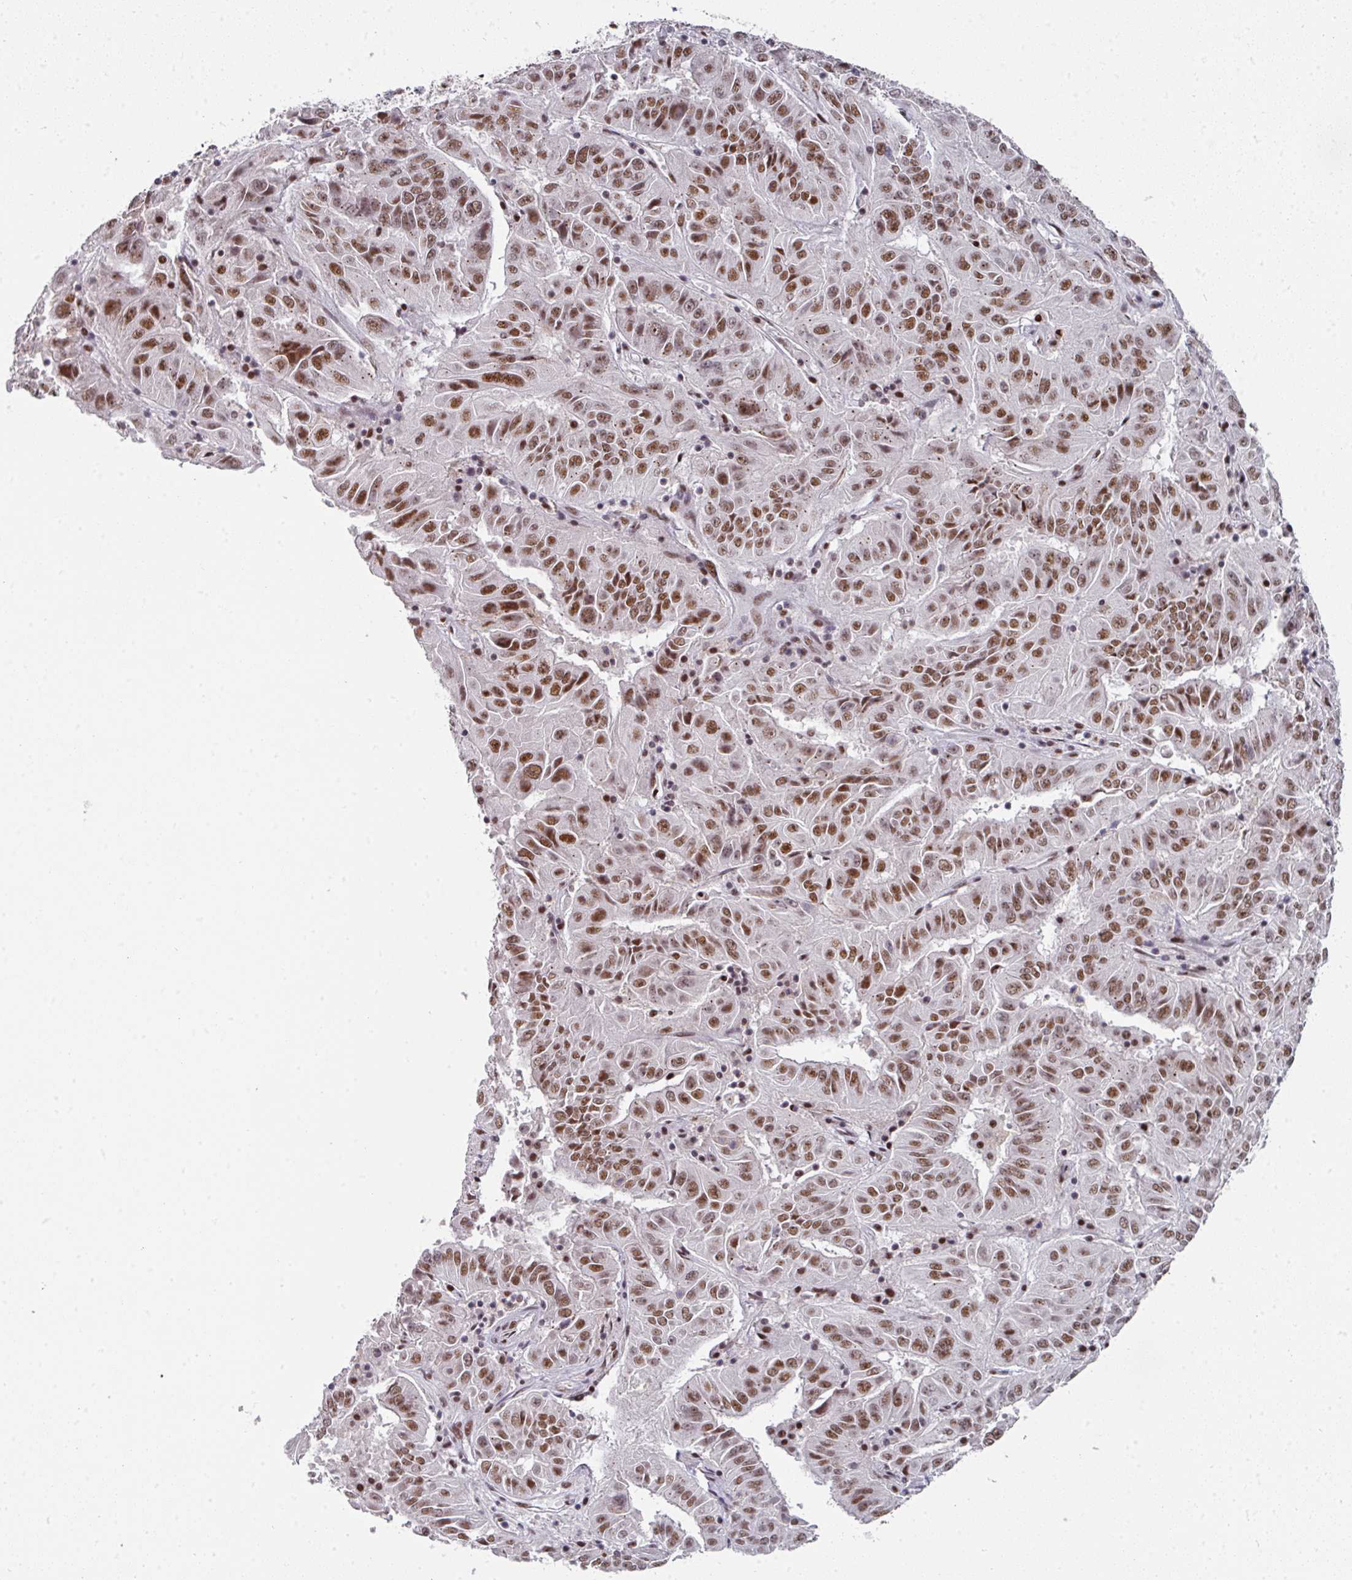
{"staining": {"intensity": "moderate", "quantity": ">75%", "location": "nuclear"}, "tissue": "pancreatic cancer", "cell_type": "Tumor cells", "image_type": "cancer", "snomed": [{"axis": "morphology", "description": "Adenocarcinoma, NOS"}, {"axis": "topography", "description": "Pancreas"}], "caption": "A high-resolution image shows IHC staining of pancreatic cancer (adenocarcinoma), which displays moderate nuclear staining in approximately >75% of tumor cells.", "gene": "RAD50", "patient": {"sex": "male", "age": 63}}